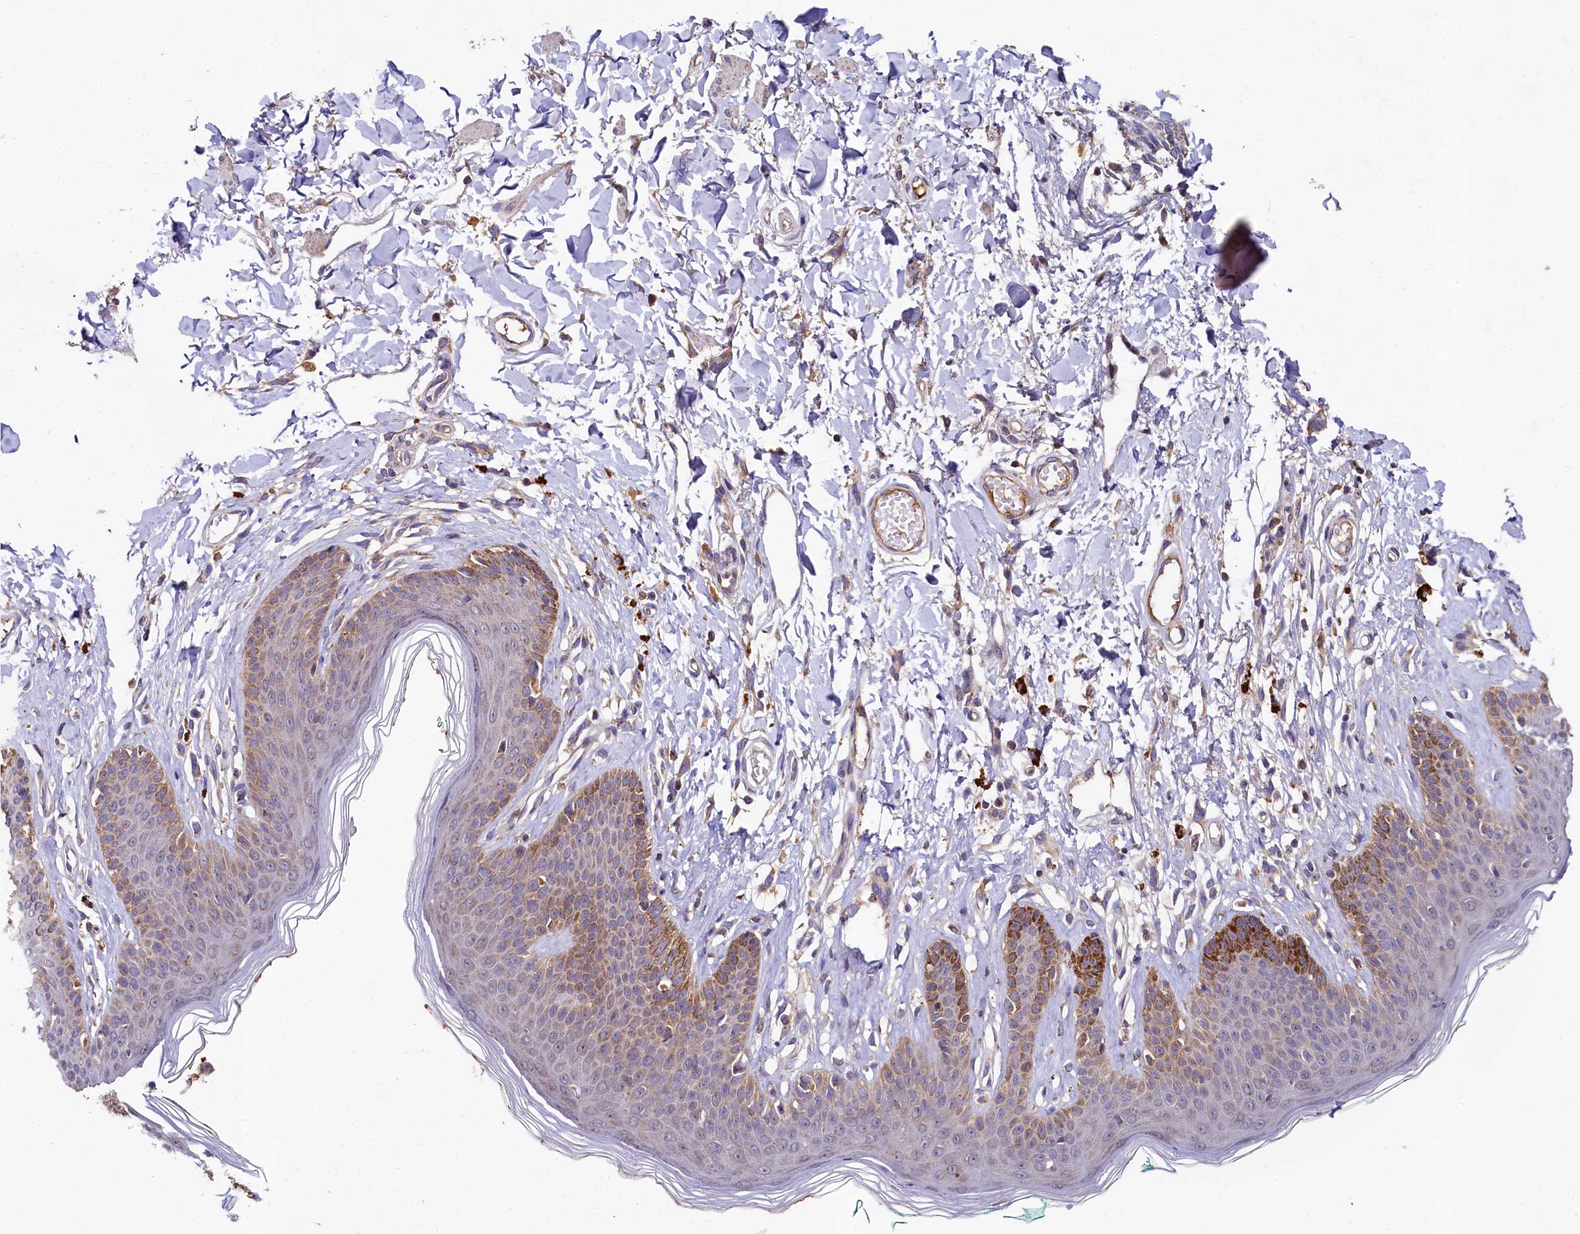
{"staining": {"intensity": "moderate", "quantity": "25%-75%", "location": "cytoplasmic/membranous"}, "tissue": "skin", "cell_type": "Epidermal cells", "image_type": "normal", "snomed": [{"axis": "morphology", "description": "Normal tissue, NOS"}, {"axis": "morphology", "description": "Squamous cell carcinoma, NOS"}, {"axis": "topography", "description": "Vulva"}], "caption": "Immunohistochemistry micrograph of benign human skin stained for a protein (brown), which reveals medium levels of moderate cytoplasmic/membranous expression in about 25%-75% of epidermal cells.", "gene": "SPRYD3", "patient": {"sex": "female", "age": 85}}